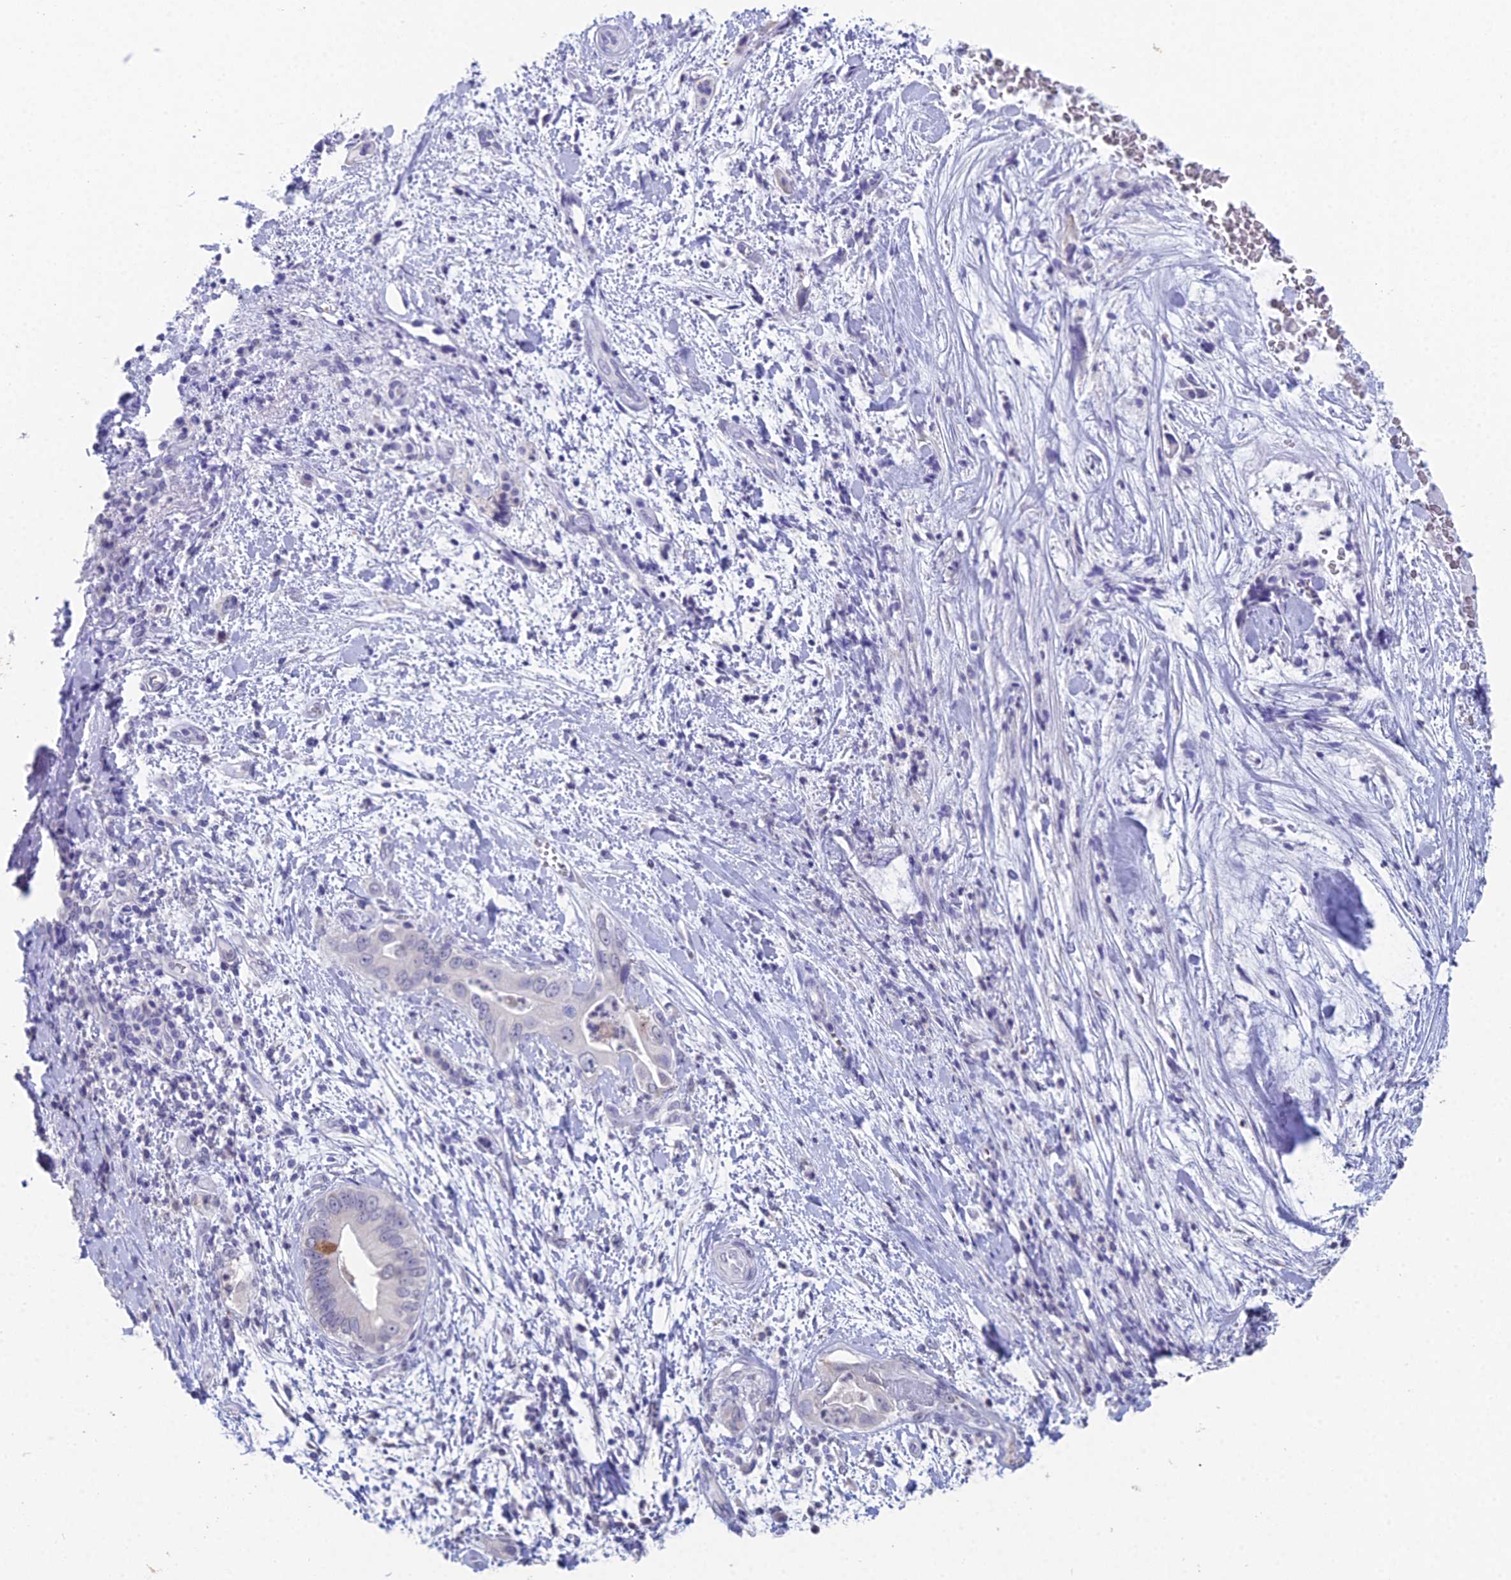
{"staining": {"intensity": "negative", "quantity": "none", "location": "none"}, "tissue": "pancreatic cancer", "cell_type": "Tumor cells", "image_type": "cancer", "snomed": [{"axis": "morphology", "description": "Adenocarcinoma, NOS"}, {"axis": "topography", "description": "Pancreas"}], "caption": "IHC histopathology image of pancreatic cancer (adenocarcinoma) stained for a protein (brown), which reveals no positivity in tumor cells. (DAB immunohistochemistry (IHC) with hematoxylin counter stain).", "gene": "PRR22", "patient": {"sex": "female", "age": 78}}